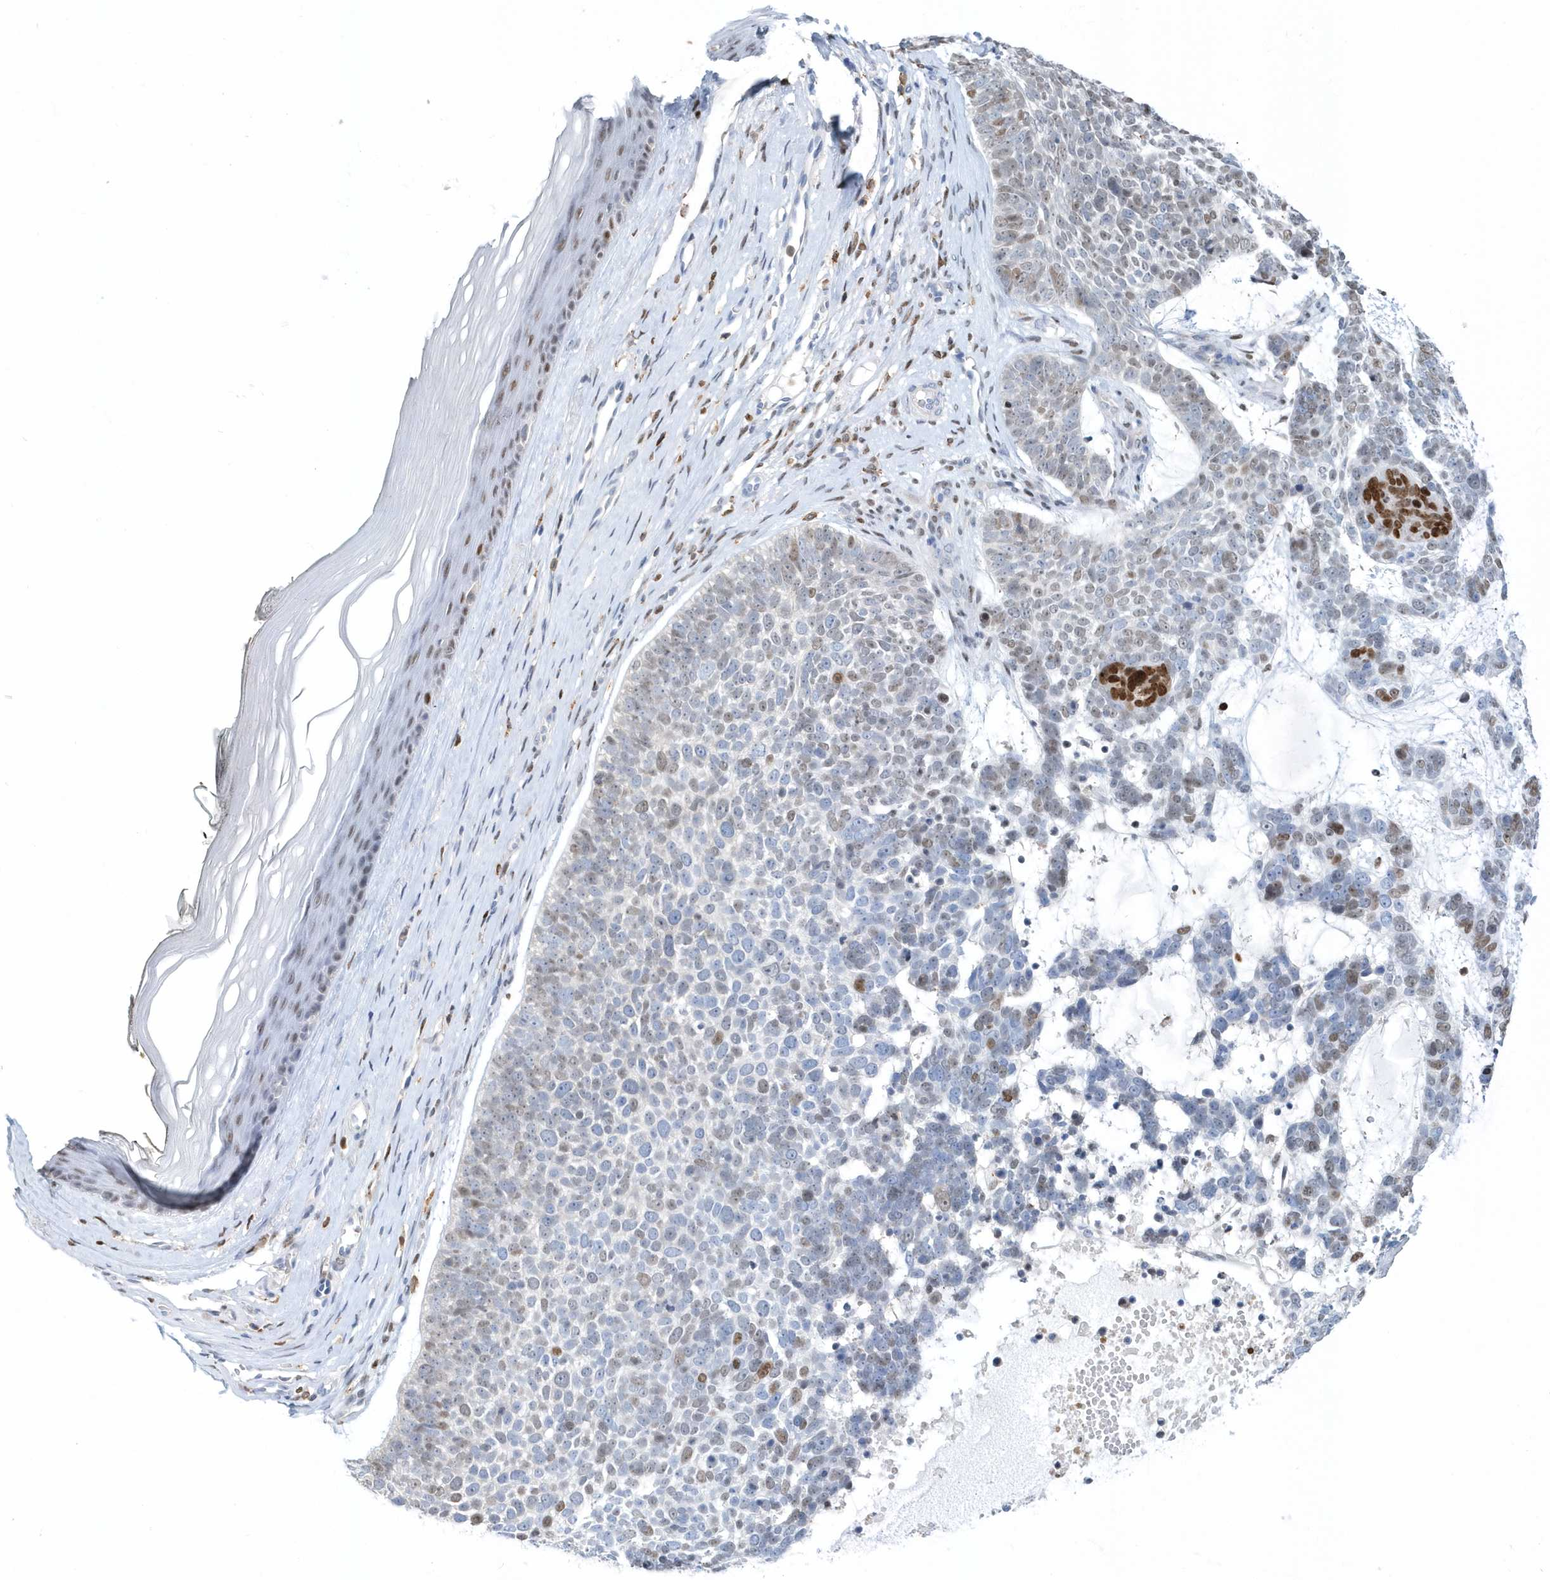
{"staining": {"intensity": "weak", "quantity": "<25%", "location": "nuclear"}, "tissue": "skin cancer", "cell_type": "Tumor cells", "image_type": "cancer", "snomed": [{"axis": "morphology", "description": "Basal cell carcinoma"}, {"axis": "topography", "description": "Skin"}], "caption": "An immunohistochemistry histopathology image of skin basal cell carcinoma is shown. There is no staining in tumor cells of skin basal cell carcinoma.", "gene": "MACROH2A2", "patient": {"sex": "female", "age": 81}}